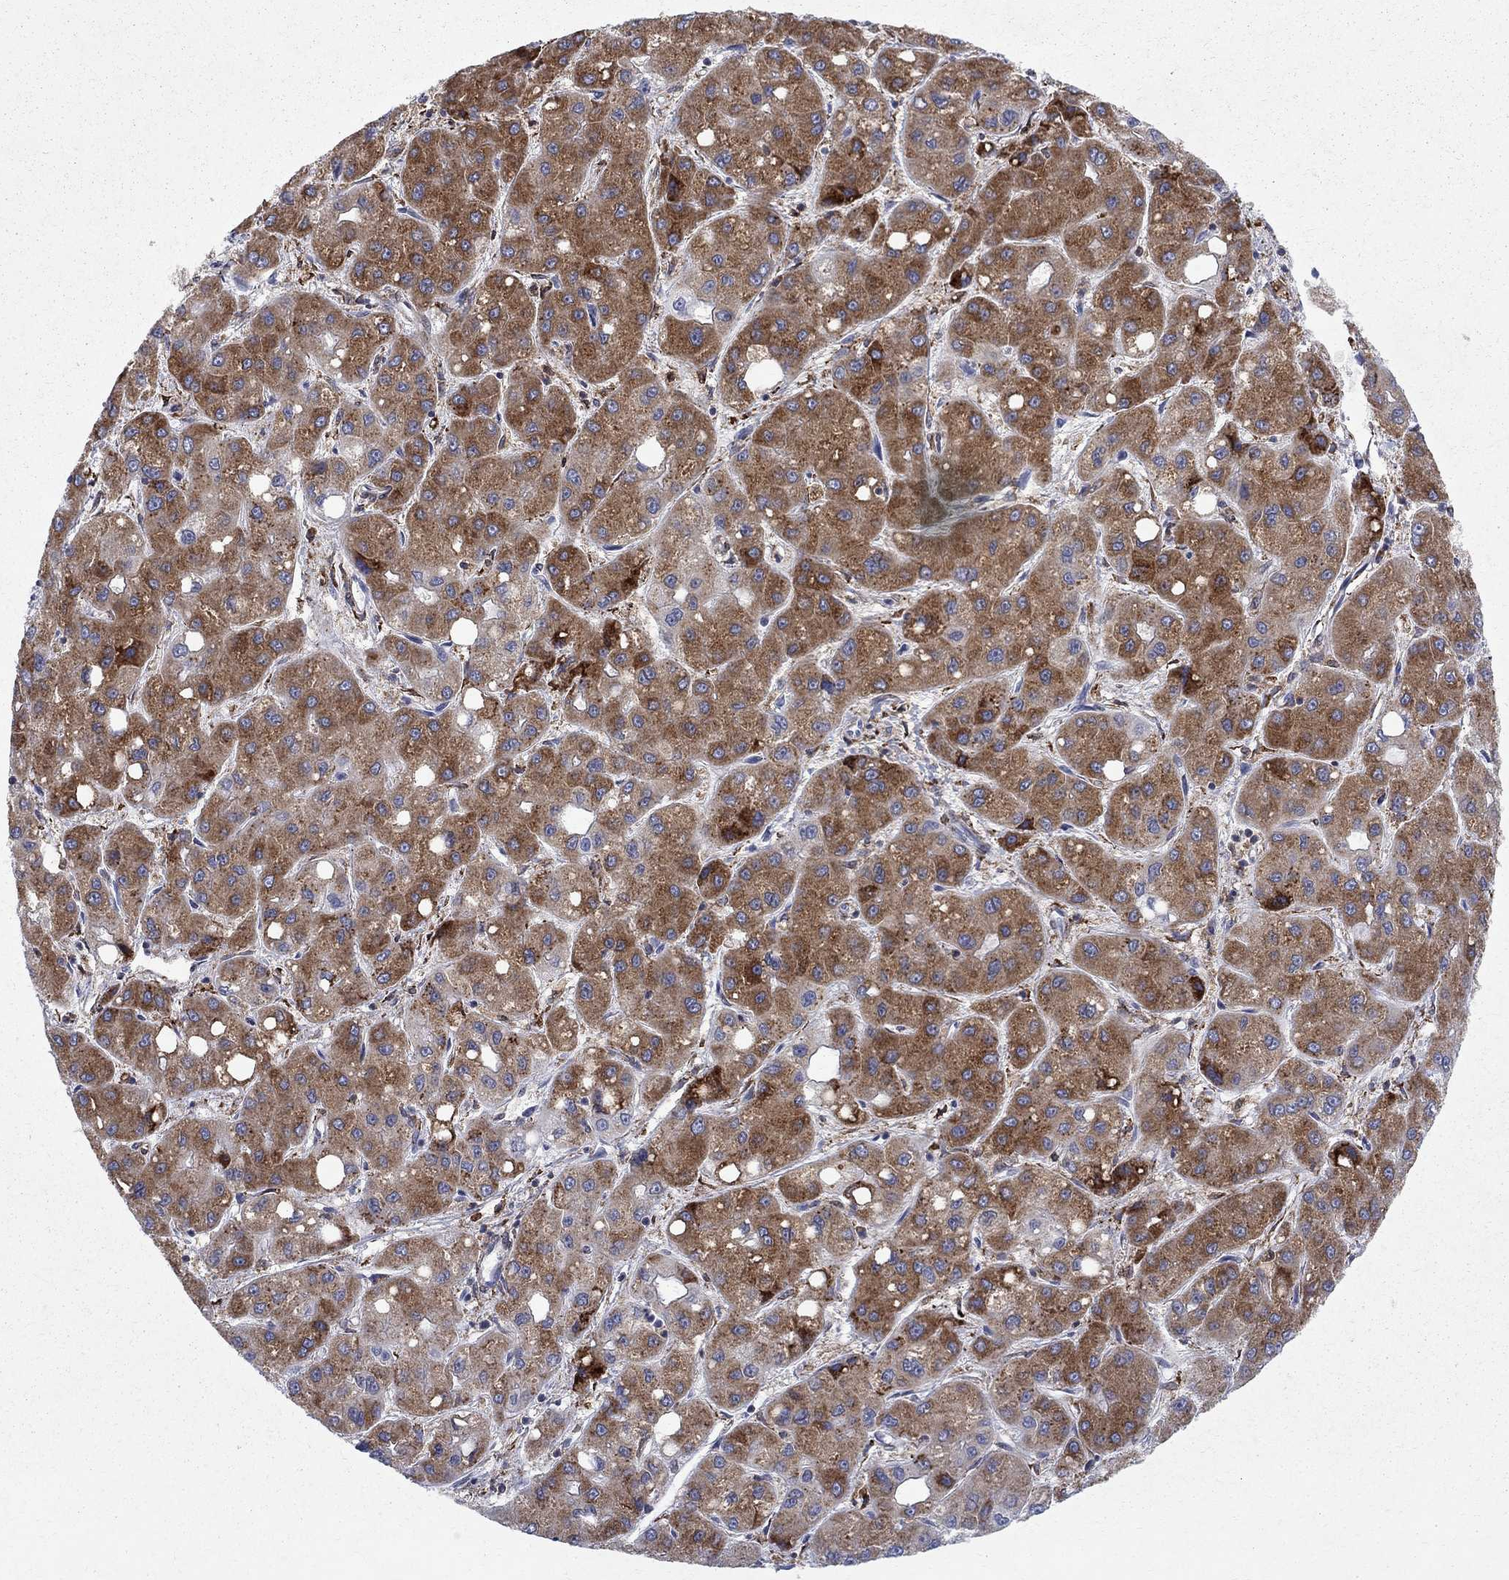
{"staining": {"intensity": "moderate", "quantity": "25%-75%", "location": "cytoplasmic/membranous"}, "tissue": "liver cancer", "cell_type": "Tumor cells", "image_type": "cancer", "snomed": [{"axis": "morphology", "description": "Carcinoma, Hepatocellular, NOS"}, {"axis": "topography", "description": "Liver"}], "caption": "A high-resolution histopathology image shows immunohistochemistry staining of hepatocellular carcinoma (liver), which shows moderate cytoplasmic/membranous staining in approximately 25%-75% of tumor cells. Immunohistochemistry (ihc) stains the protein of interest in brown and the nuclei are stained blue.", "gene": "CAB39L", "patient": {"sex": "male", "age": 73}}